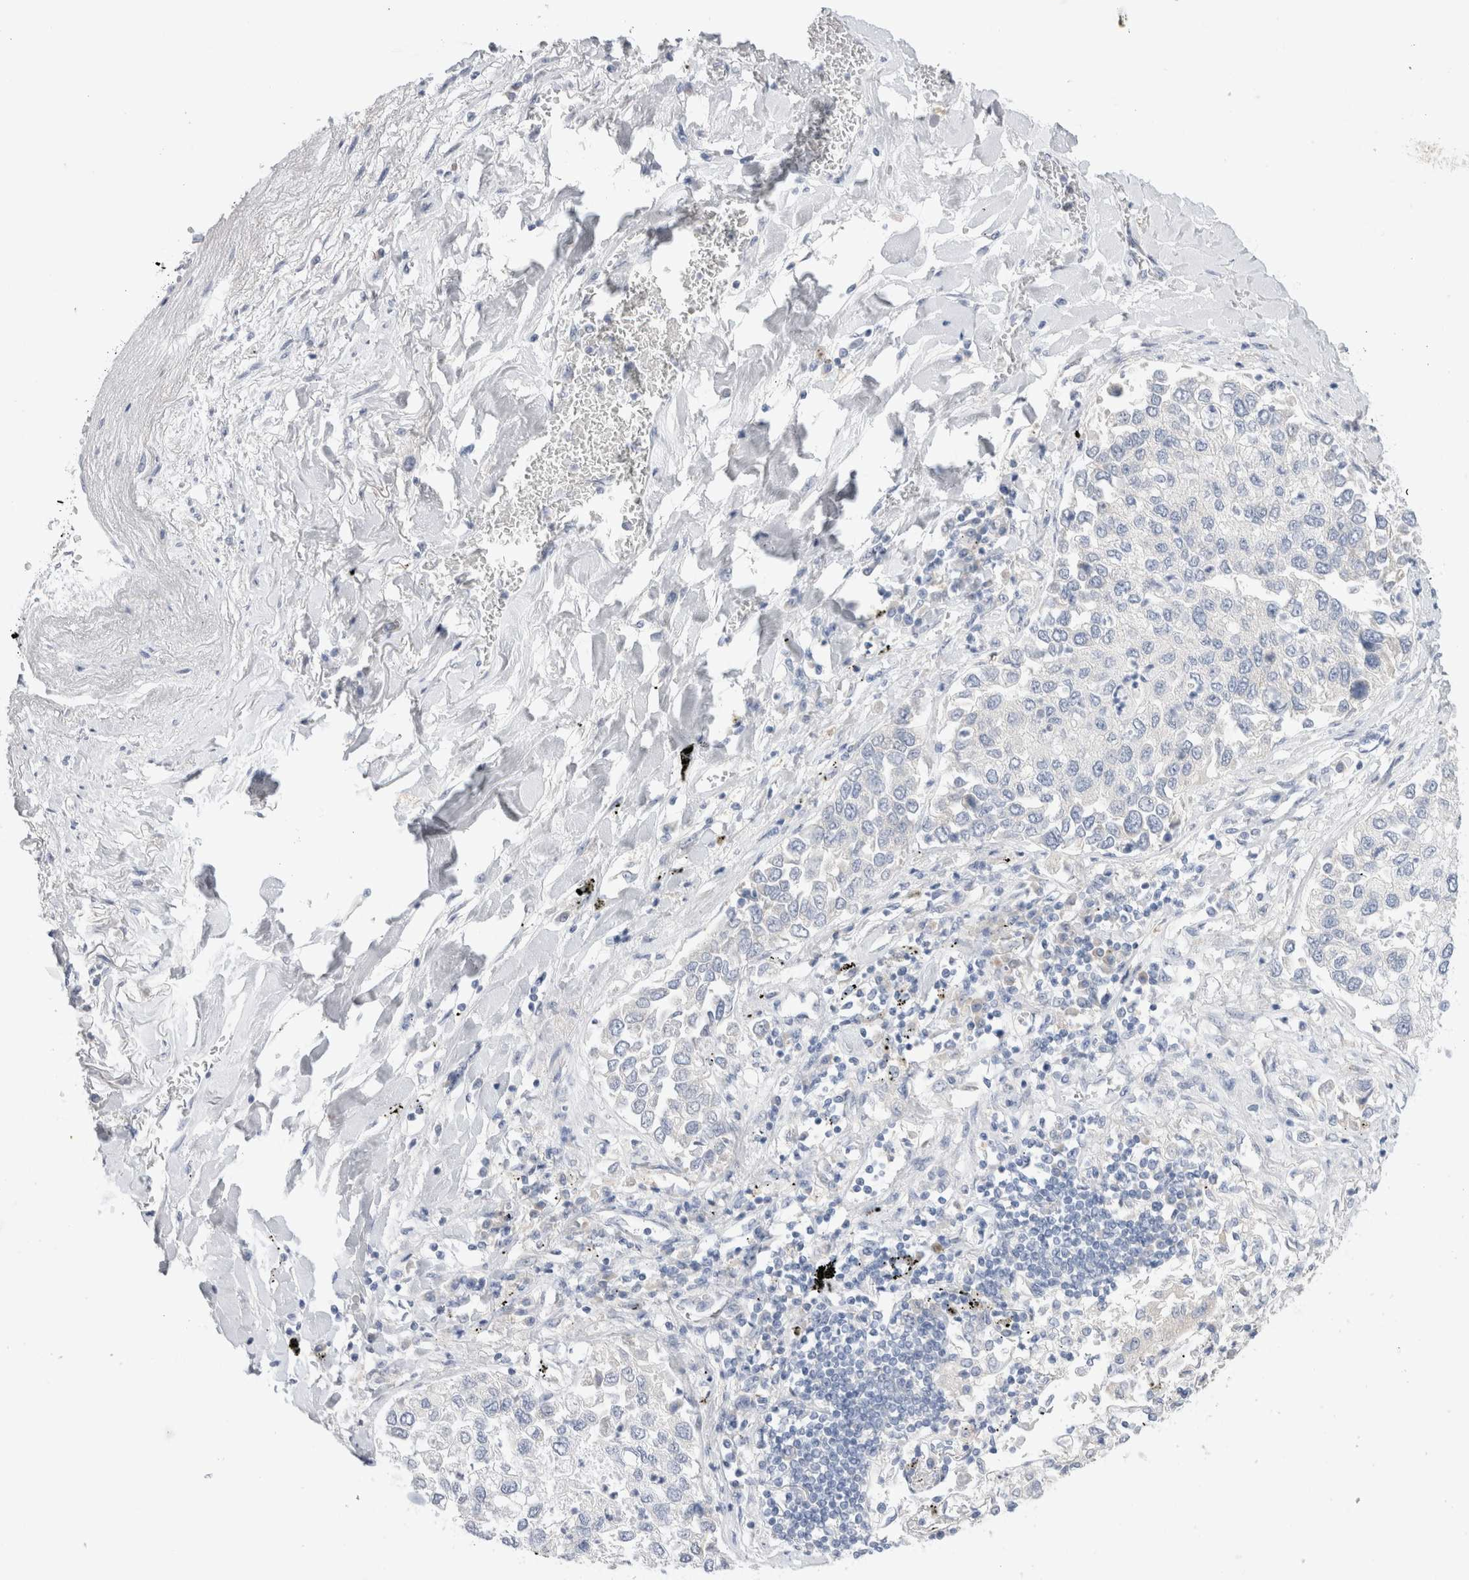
{"staining": {"intensity": "negative", "quantity": "none", "location": "none"}, "tissue": "lung cancer", "cell_type": "Tumor cells", "image_type": "cancer", "snomed": [{"axis": "morphology", "description": "Inflammation, NOS"}, {"axis": "morphology", "description": "Adenocarcinoma, NOS"}, {"axis": "topography", "description": "Lung"}], "caption": "The image reveals no significant staining in tumor cells of adenocarcinoma (lung).", "gene": "RBM12B", "patient": {"sex": "male", "age": 63}}